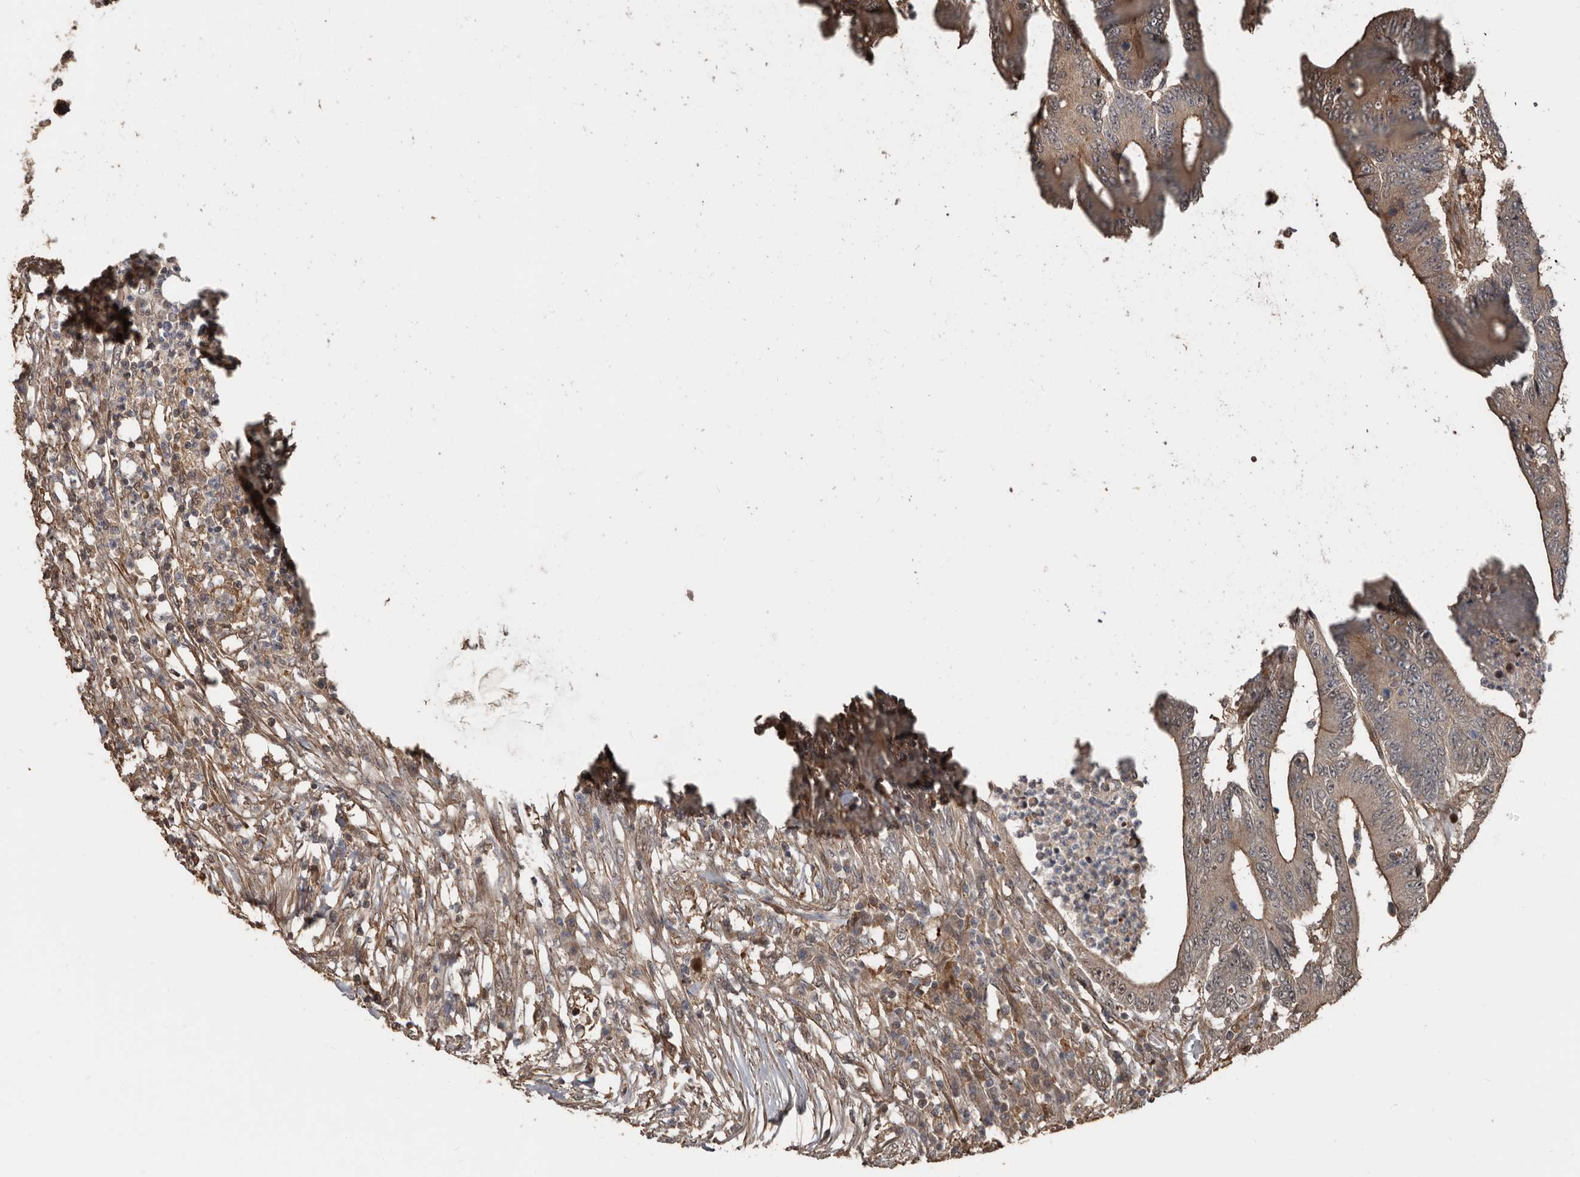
{"staining": {"intensity": "weak", "quantity": ">75%", "location": "cytoplasmic/membranous"}, "tissue": "colorectal cancer", "cell_type": "Tumor cells", "image_type": "cancer", "snomed": [{"axis": "morphology", "description": "Adenocarcinoma, NOS"}, {"axis": "topography", "description": "Colon"}], "caption": "DAB (3,3'-diaminobenzidine) immunohistochemical staining of human colorectal adenocarcinoma displays weak cytoplasmic/membranous protein staining in approximately >75% of tumor cells.", "gene": "EXOC3L1", "patient": {"sex": "male", "age": 83}}